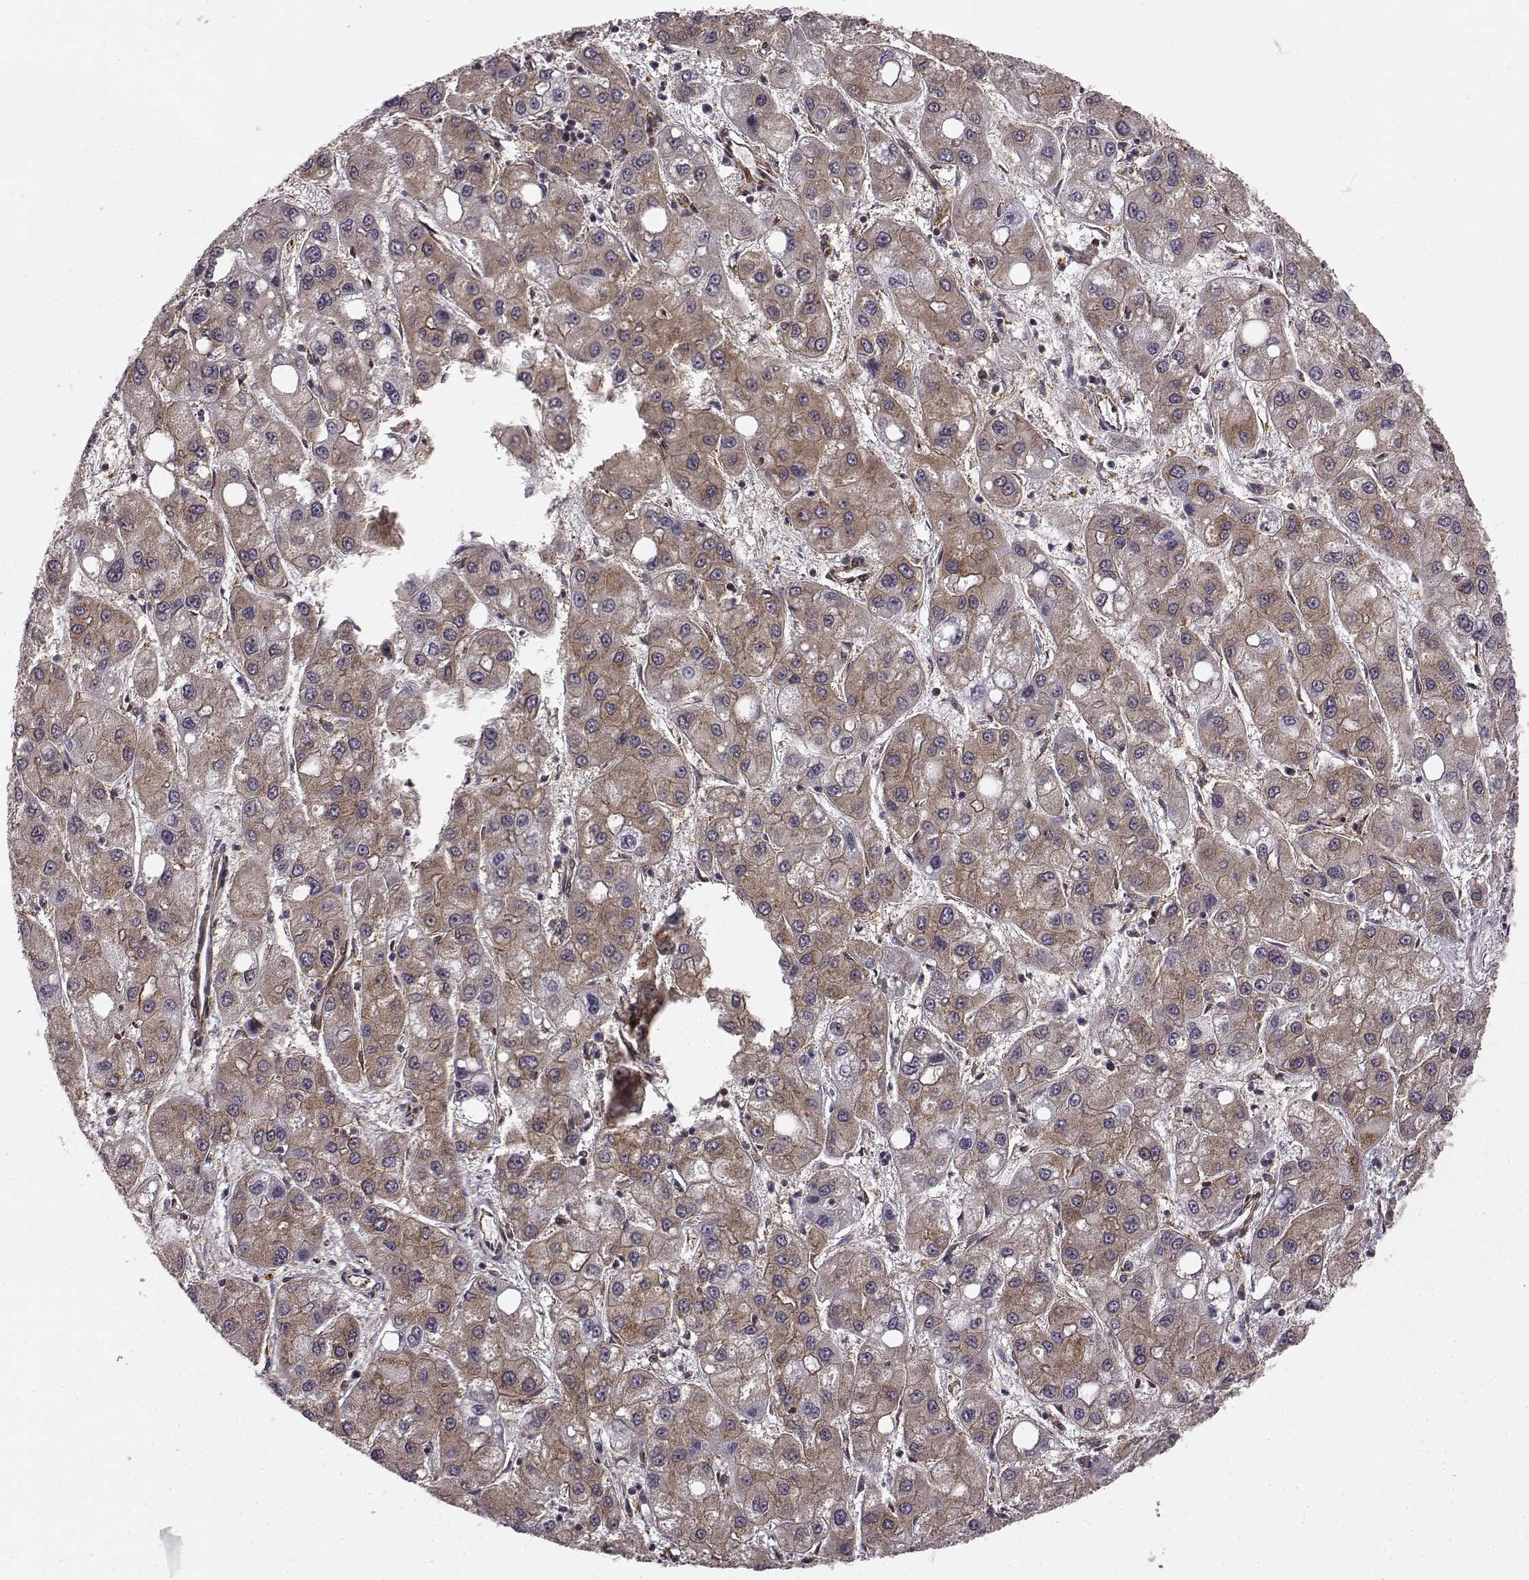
{"staining": {"intensity": "moderate", "quantity": ">75%", "location": "cytoplasmic/membranous"}, "tissue": "liver cancer", "cell_type": "Tumor cells", "image_type": "cancer", "snomed": [{"axis": "morphology", "description": "Carcinoma, Hepatocellular, NOS"}, {"axis": "topography", "description": "Liver"}], "caption": "The immunohistochemical stain highlights moderate cytoplasmic/membranous staining in tumor cells of hepatocellular carcinoma (liver) tissue. (DAB IHC with brightfield microscopy, high magnification).", "gene": "TMEM14A", "patient": {"sex": "male", "age": 73}}